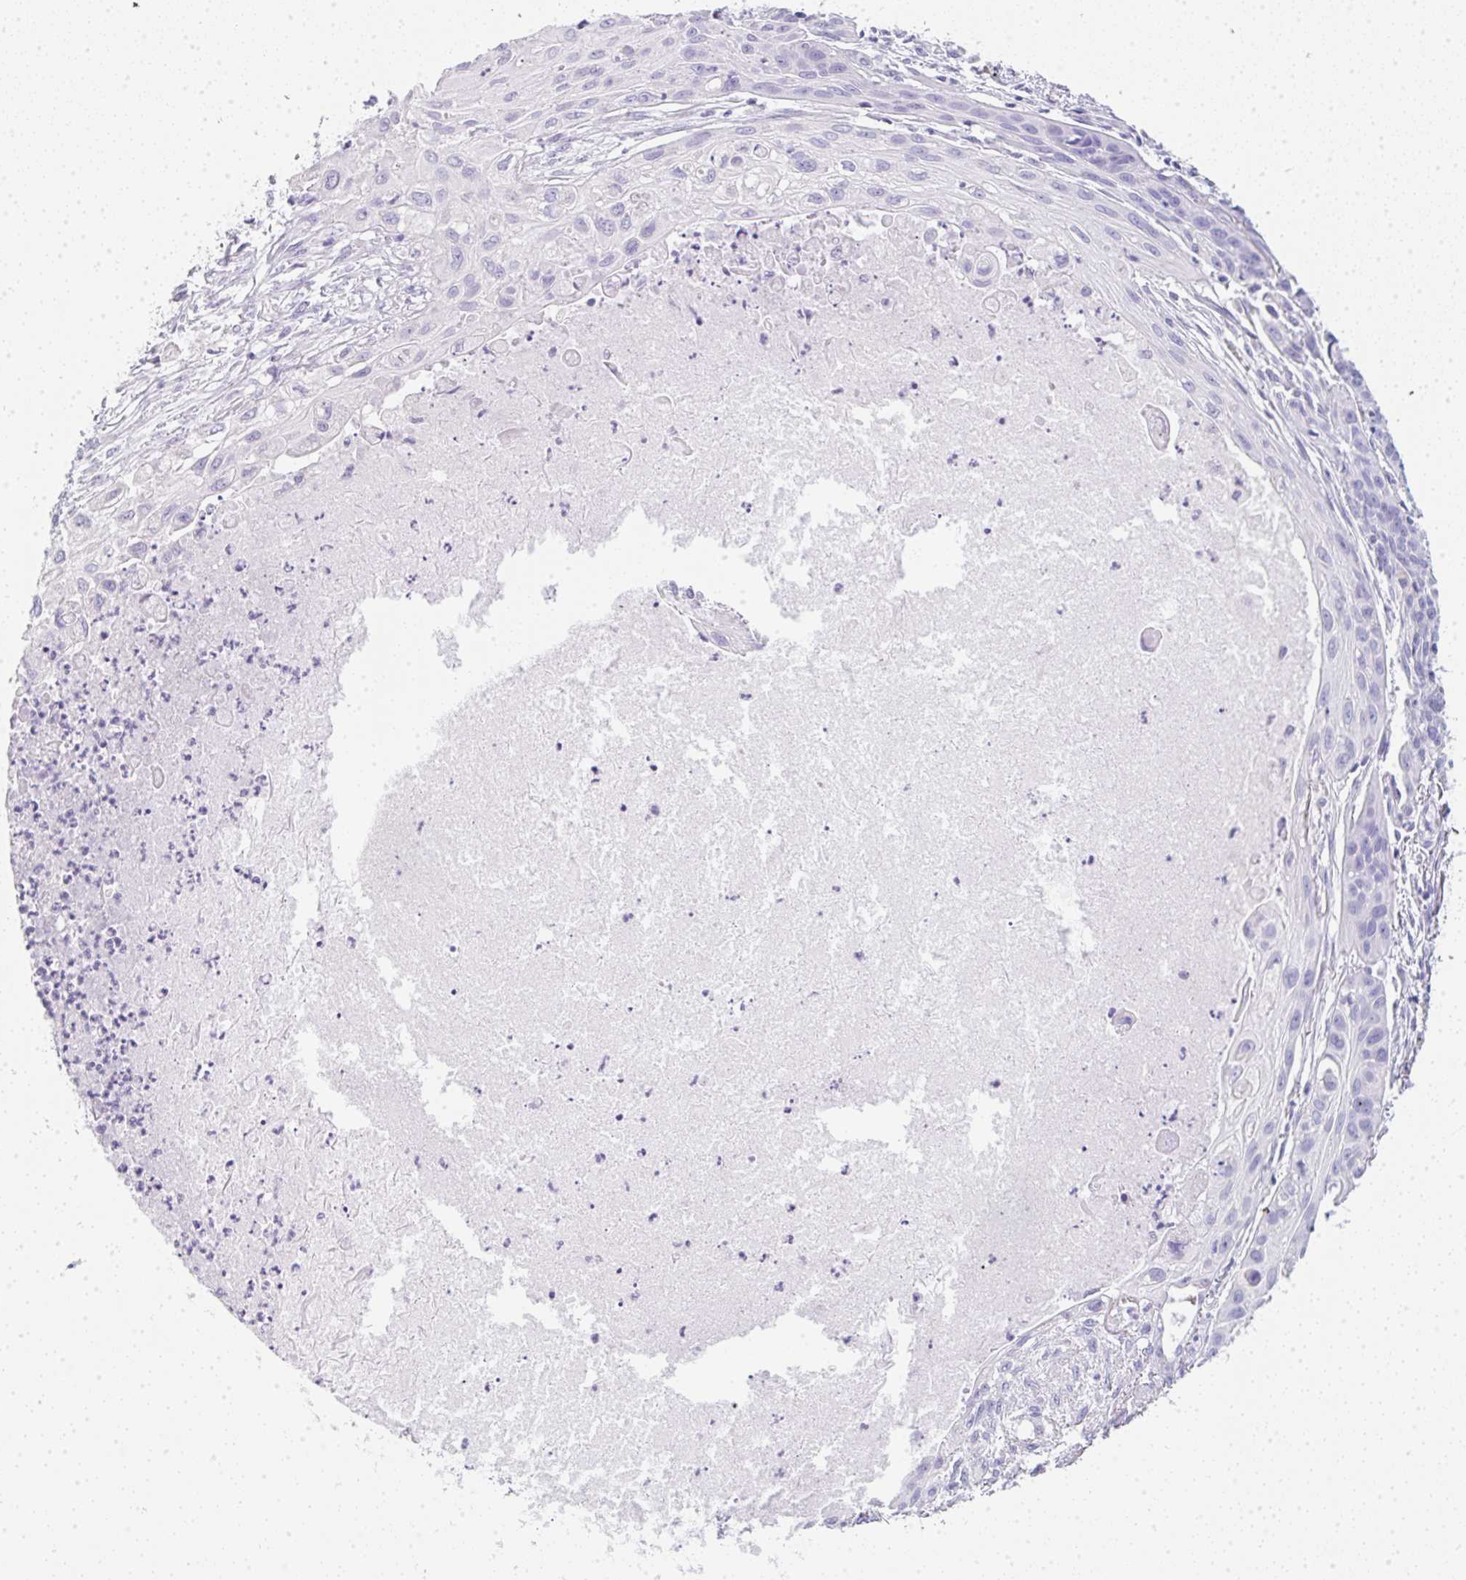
{"staining": {"intensity": "negative", "quantity": "none", "location": "none"}, "tissue": "lung cancer", "cell_type": "Tumor cells", "image_type": "cancer", "snomed": [{"axis": "morphology", "description": "Squamous cell carcinoma, NOS"}, {"axis": "topography", "description": "Lung"}], "caption": "Immunohistochemical staining of lung squamous cell carcinoma exhibits no significant expression in tumor cells.", "gene": "LPAR4", "patient": {"sex": "male", "age": 71}}